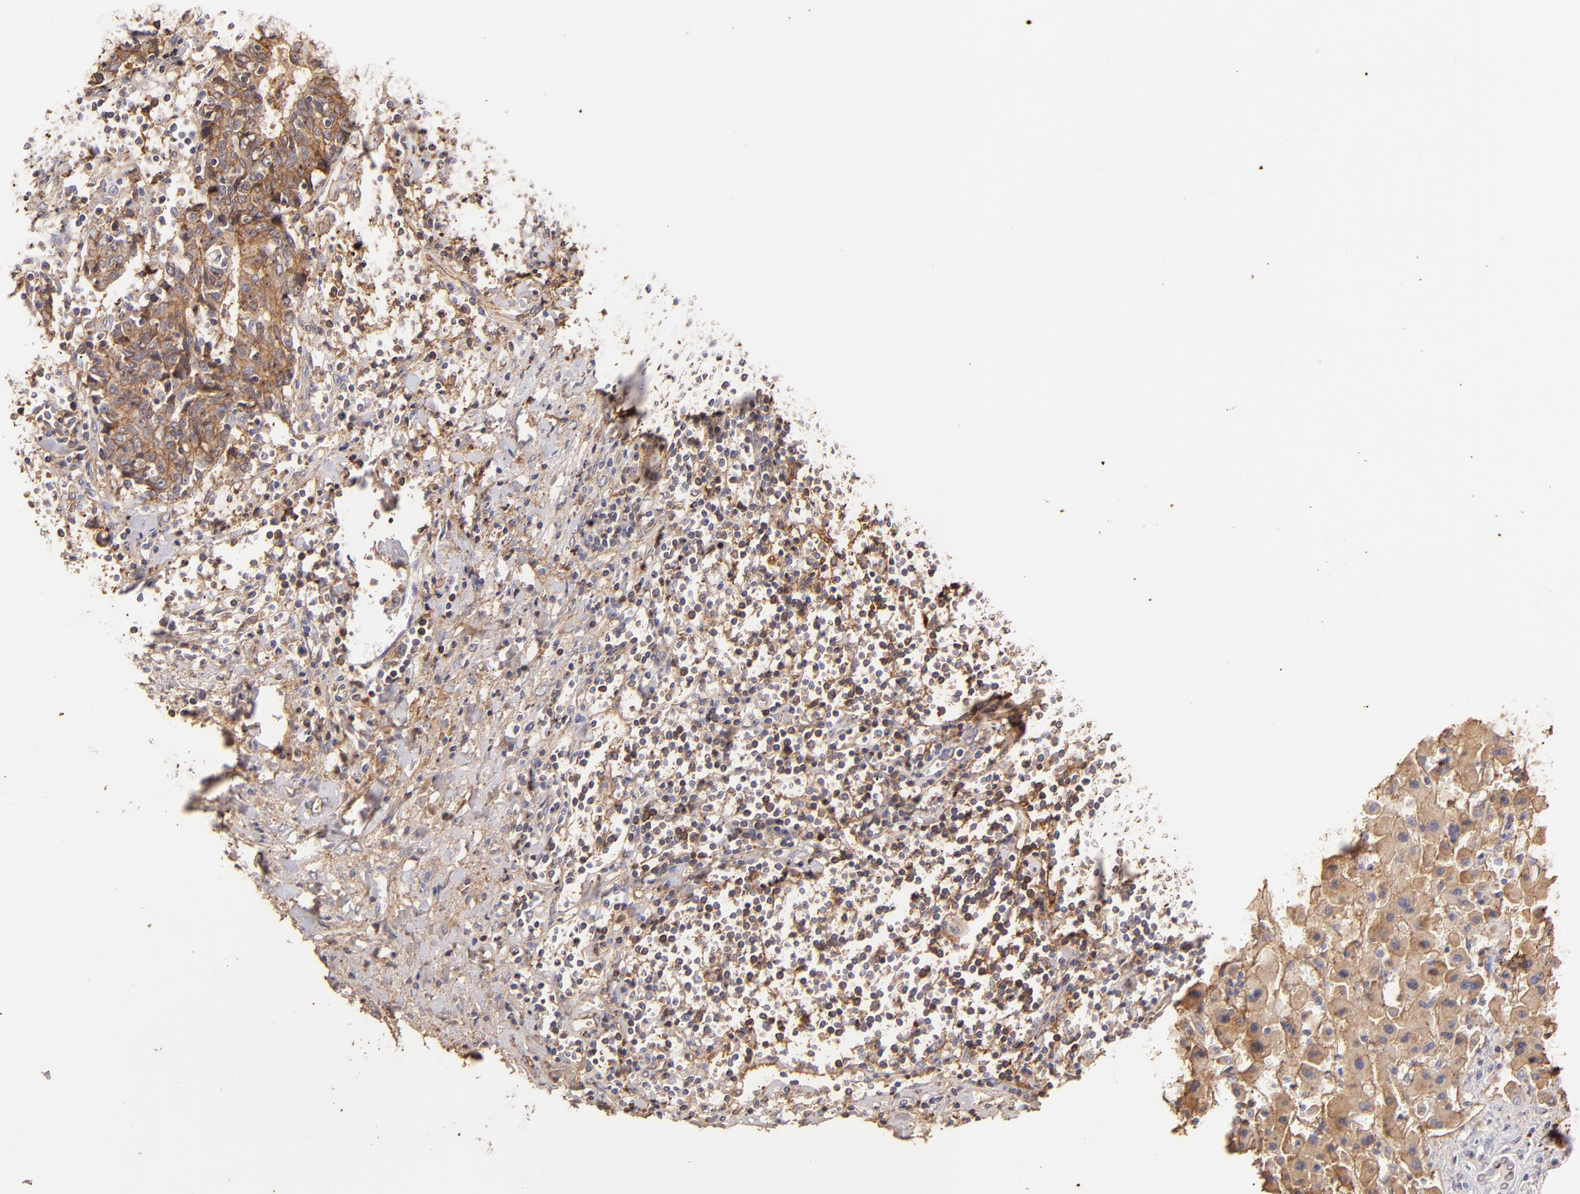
{"staining": {"intensity": "moderate", "quantity": ">75%", "location": "cytoplasmic/membranous"}, "tissue": "liver cancer", "cell_type": "Tumor cells", "image_type": "cancer", "snomed": [{"axis": "morphology", "description": "Cholangiocarcinoma"}, {"axis": "topography", "description": "Liver"}], "caption": "Protein analysis of cholangiocarcinoma (liver) tissue reveals moderate cytoplasmic/membranous expression in about >75% of tumor cells.", "gene": "FGB", "patient": {"sex": "male", "age": 57}}